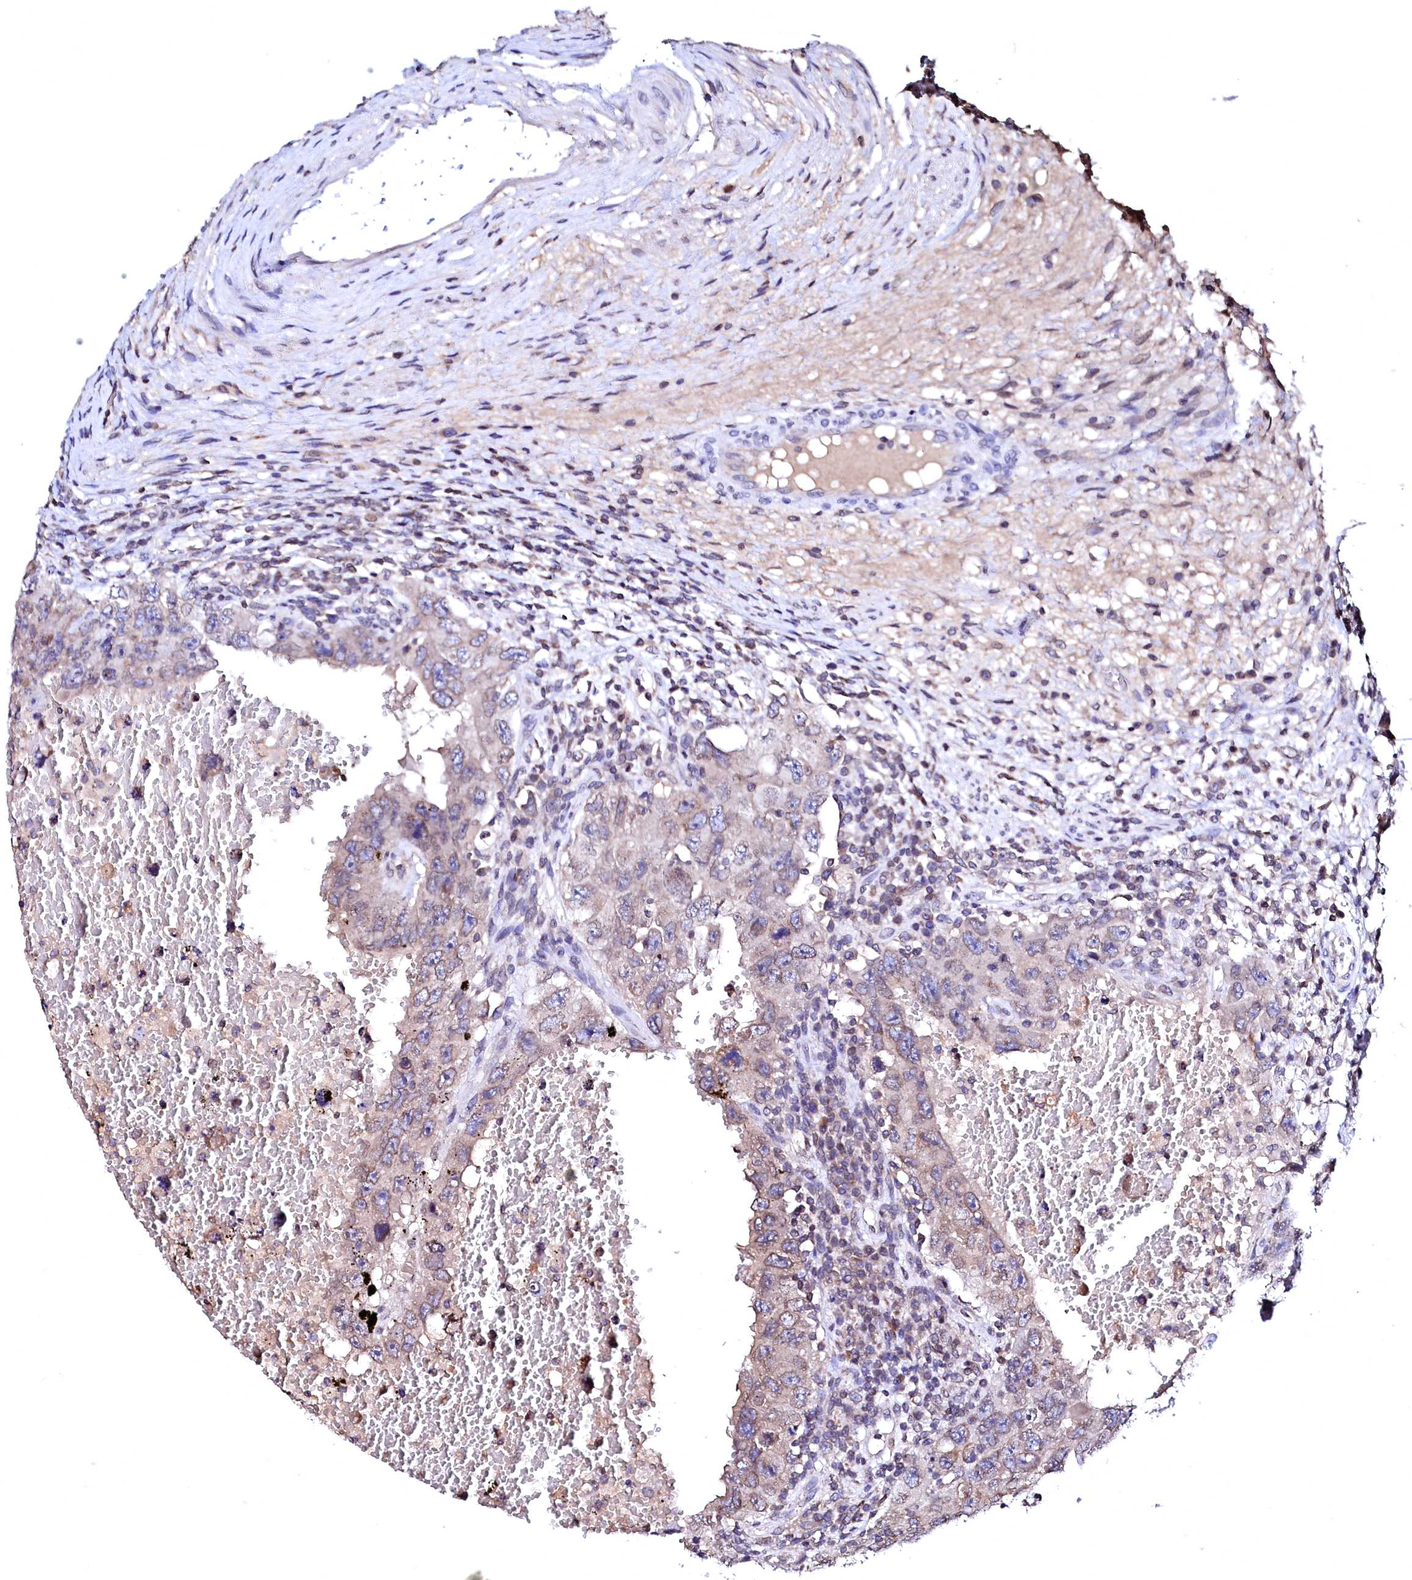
{"staining": {"intensity": "weak", "quantity": "<25%", "location": "cytoplasmic/membranous,nuclear"}, "tissue": "testis cancer", "cell_type": "Tumor cells", "image_type": "cancer", "snomed": [{"axis": "morphology", "description": "Carcinoma, Embryonal, NOS"}, {"axis": "topography", "description": "Testis"}], "caption": "Tumor cells show no significant staining in testis embryonal carcinoma.", "gene": "HAND1", "patient": {"sex": "male", "age": 26}}